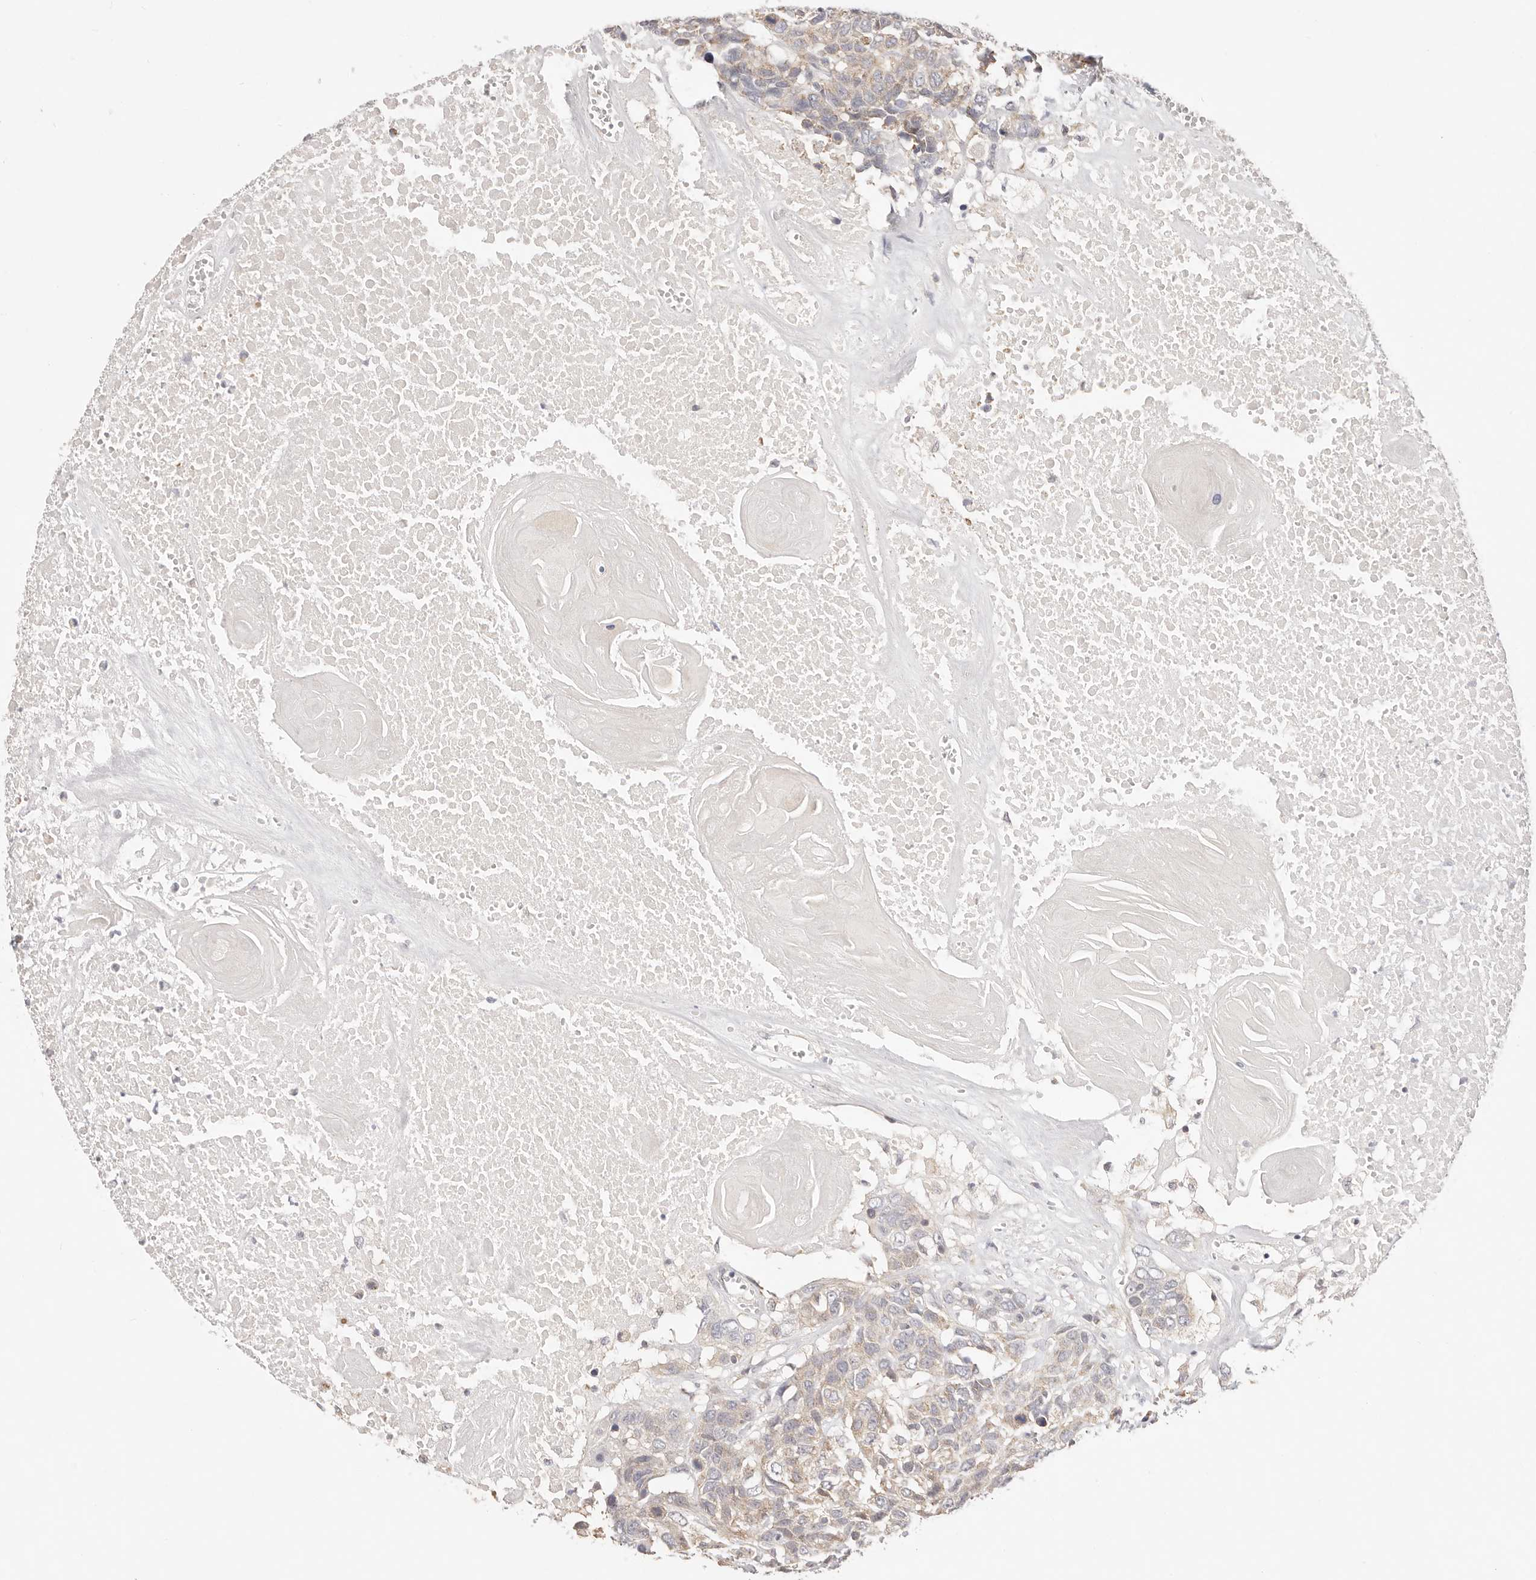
{"staining": {"intensity": "weak", "quantity": ">75%", "location": "cytoplasmic/membranous"}, "tissue": "head and neck cancer", "cell_type": "Tumor cells", "image_type": "cancer", "snomed": [{"axis": "morphology", "description": "Squamous cell carcinoma, NOS"}, {"axis": "topography", "description": "Head-Neck"}], "caption": "This histopathology image shows head and neck squamous cell carcinoma stained with immunohistochemistry to label a protein in brown. The cytoplasmic/membranous of tumor cells show weak positivity for the protein. Nuclei are counter-stained blue.", "gene": "KCMF1", "patient": {"sex": "male", "age": 66}}